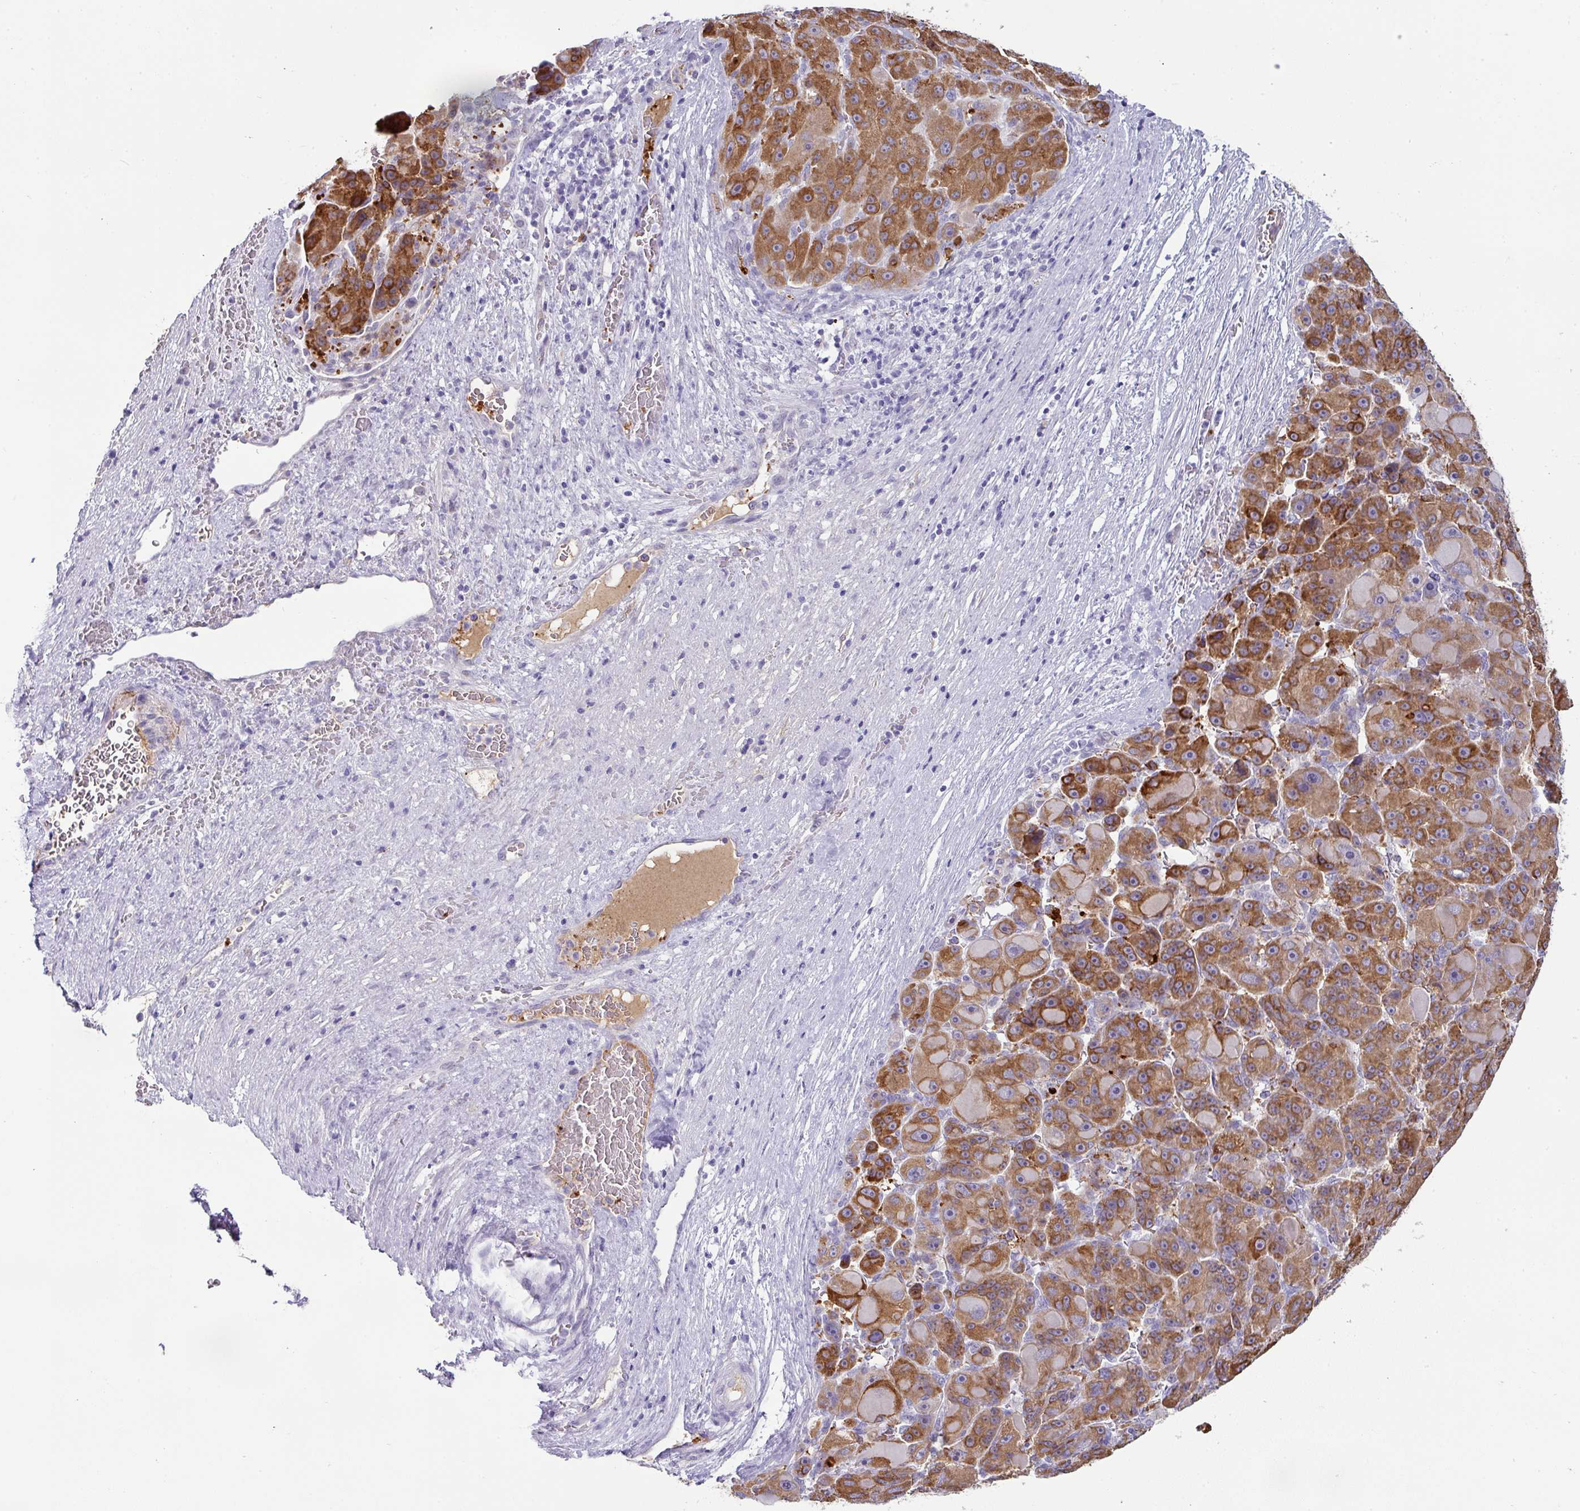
{"staining": {"intensity": "strong", "quantity": ">75%", "location": "cytoplasmic/membranous"}, "tissue": "liver cancer", "cell_type": "Tumor cells", "image_type": "cancer", "snomed": [{"axis": "morphology", "description": "Carcinoma, Hepatocellular, NOS"}, {"axis": "topography", "description": "Liver"}], "caption": "Liver cancer was stained to show a protein in brown. There is high levels of strong cytoplasmic/membranous positivity in about >75% of tumor cells.", "gene": "FGF17", "patient": {"sex": "male", "age": 76}}